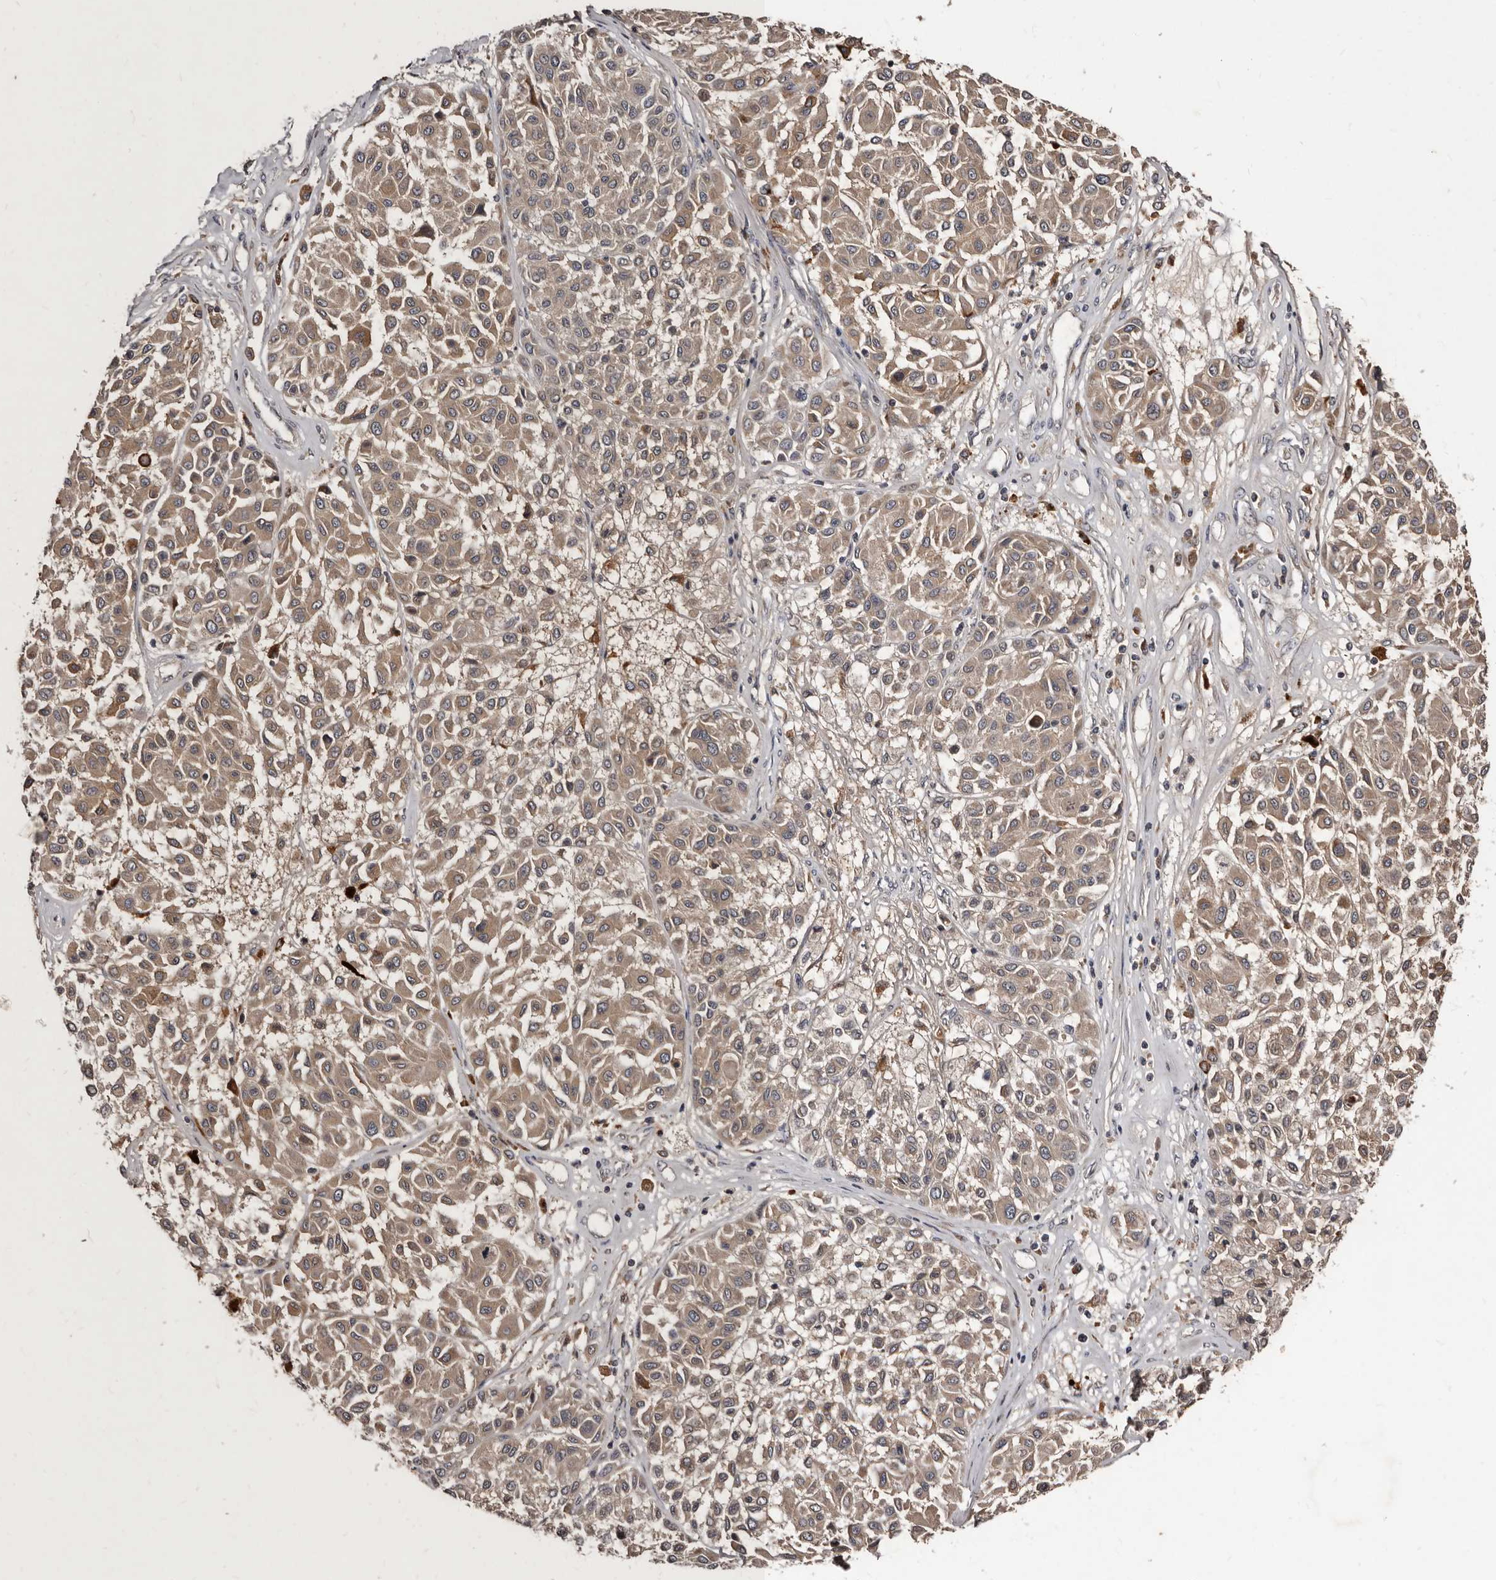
{"staining": {"intensity": "weak", "quantity": ">75%", "location": "cytoplasmic/membranous"}, "tissue": "melanoma", "cell_type": "Tumor cells", "image_type": "cancer", "snomed": [{"axis": "morphology", "description": "Malignant melanoma, Metastatic site"}, {"axis": "topography", "description": "Soft tissue"}], "caption": "Human malignant melanoma (metastatic site) stained for a protein (brown) demonstrates weak cytoplasmic/membranous positive expression in about >75% of tumor cells.", "gene": "PMVK", "patient": {"sex": "male", "age": 41}}